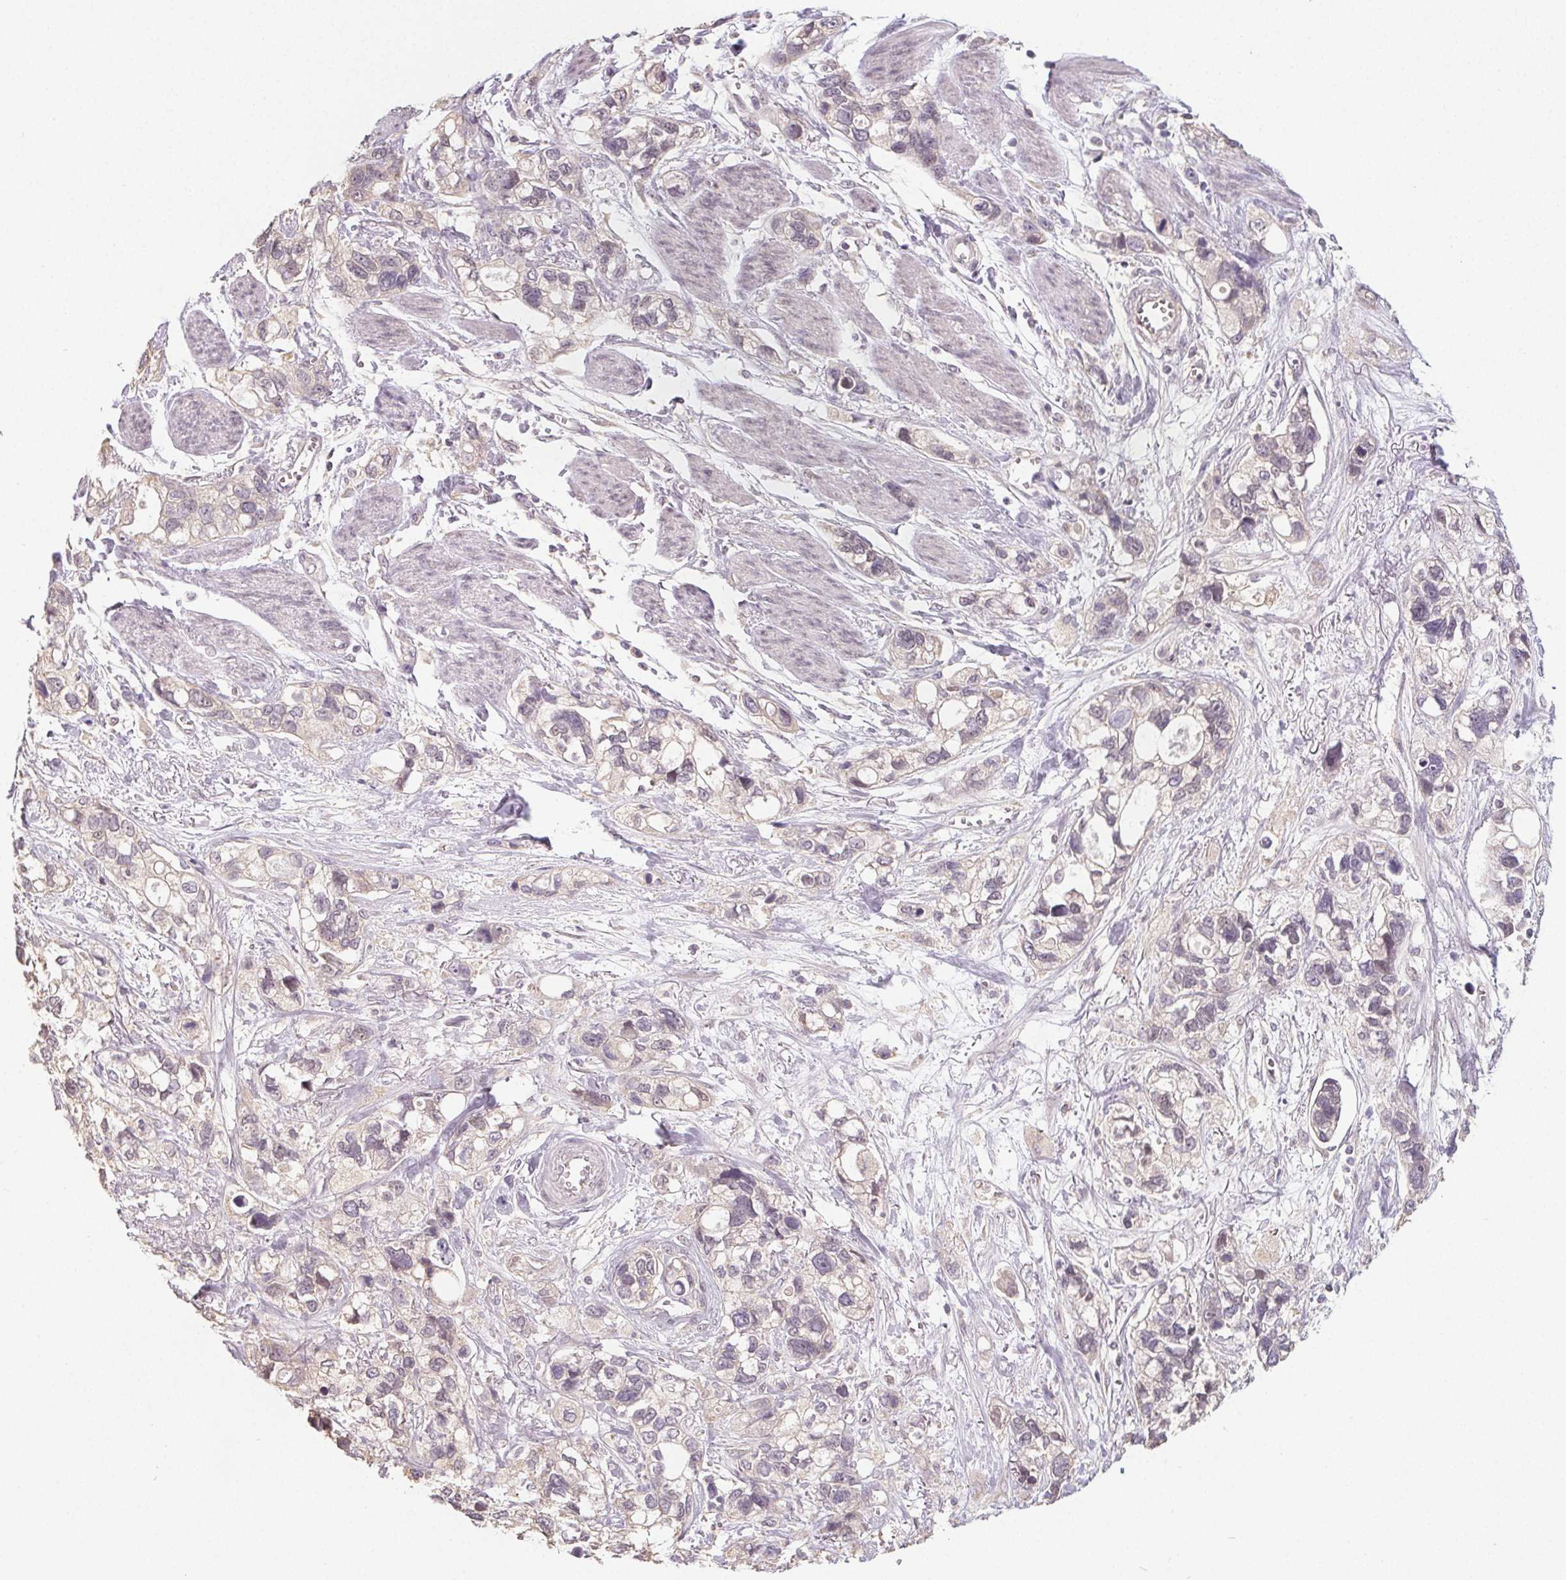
{"staining": {"intensity": "negative", "quantity": "none", "location": "none"}, "tissue": "stomach cancer", "cell_type": "Tumor cells", "image_type": "cancer", "snomed": [{"axis": "morphology", "description": "Adenocarcinoma, NOS"}, {"axis": "topography", "description": "Stomach, upper"}], "caption": "Tumor cells are negative for brown protein staining in stomach cancer (adenocarcinoma).", "gene": "SLC26A2", "patient": {"sex": "female", "age": 81}}